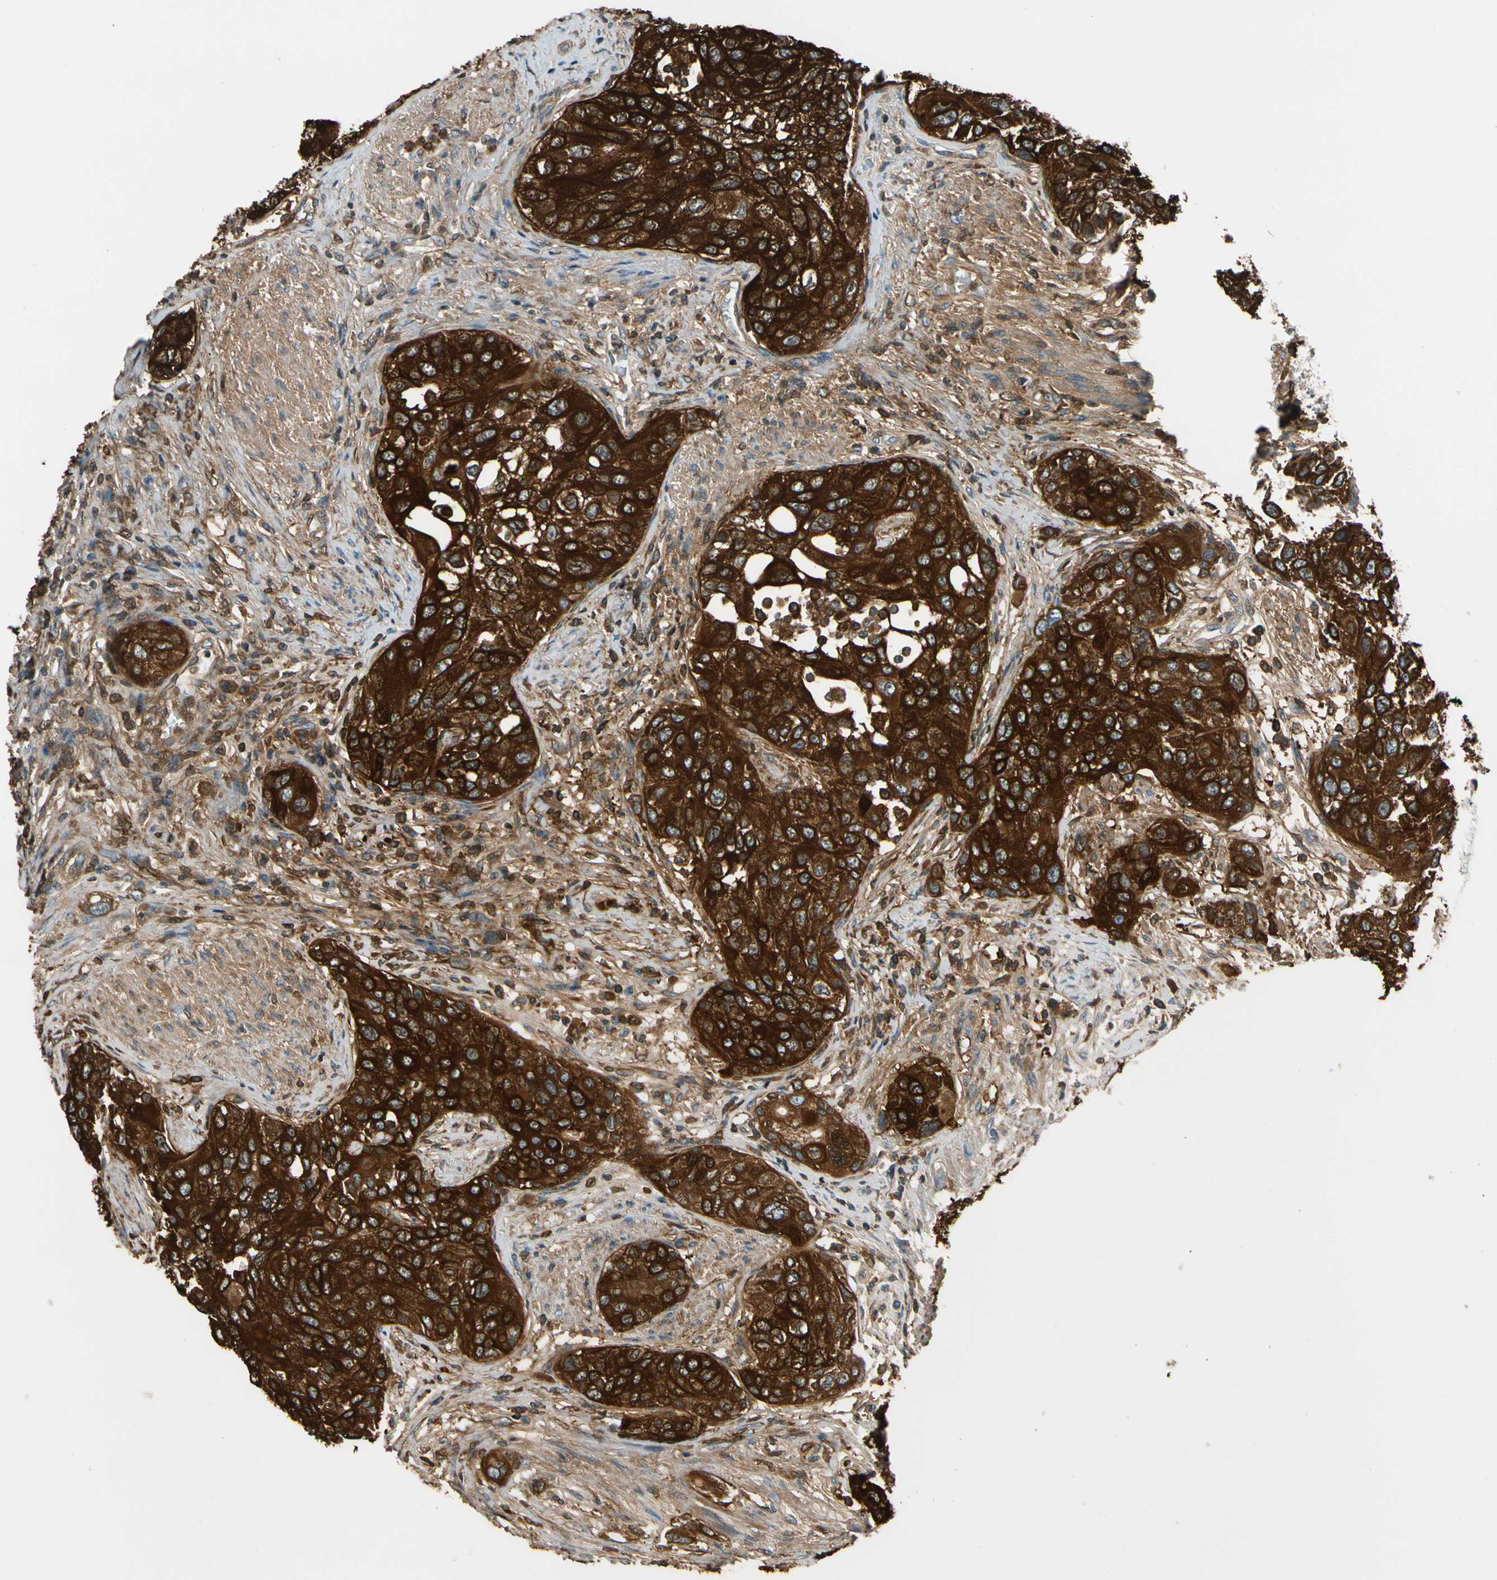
{"staining": {"intensity": "strong", "quantity": ">75%", "location": "cytoplasmic/membranous"}, "tissue": "urothelial cancer", "cell_type": "Tumor cells", "image_type": "cancer", "snomed": [{"axis": "morphology", "description": "Urothelial carcinoma, High grade"}, {"axis": "topography", "description": "Urinary bladder"}], "caption": "Immunohistochemical staining of human urothelial cancer exhibits high levels of strong cytoplasmic/membranous protein expression in approximately >75% of tumor cells.", "gene": "STK40", "patient": {"sex": "female", "age": 56}}